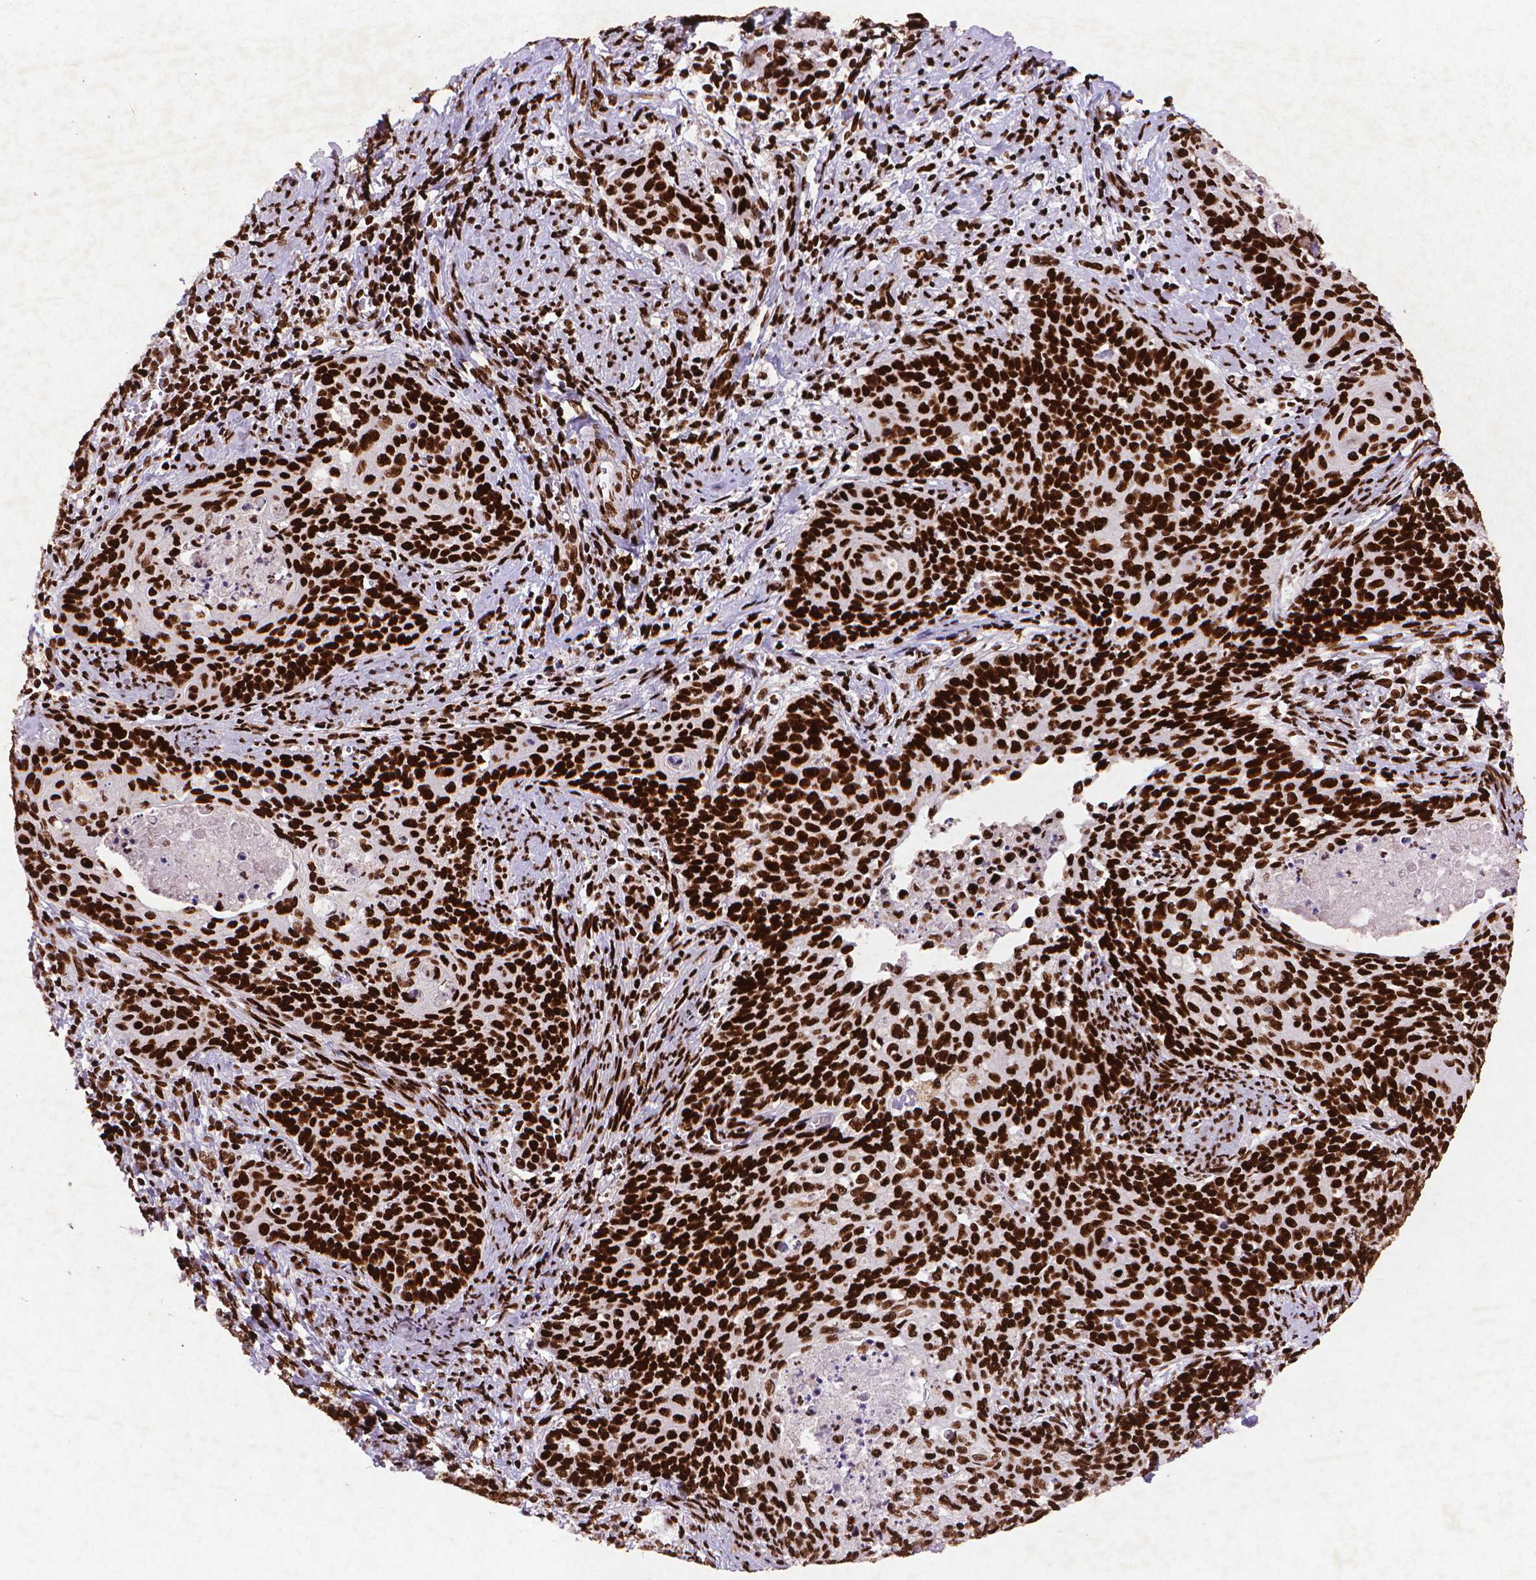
{"staining": {"intensity": "strong", "quantity": ">75%", "location": "nuclear"}, "tissue": "cervical cancer", "cell_type": "Tumor cells", "image_type": "cancer", "snomed": [{"axis": "morphology", "description": "Normal tissue, NOS"}, {"axis": "morphology", "description": "Squamous cell carcinoma, NOS"}, {"axis": "topography", "description": "Cervix"}], "caption": "Immunohistochemical staining of squamous cell carcinoma (cervical) shows high levels of strong nuclear positivity in approximately >75% of tumor cells. Nuclei are stained in blue.", "gene": "CITED2", "patient": {"sex": "female", "age": 39}}